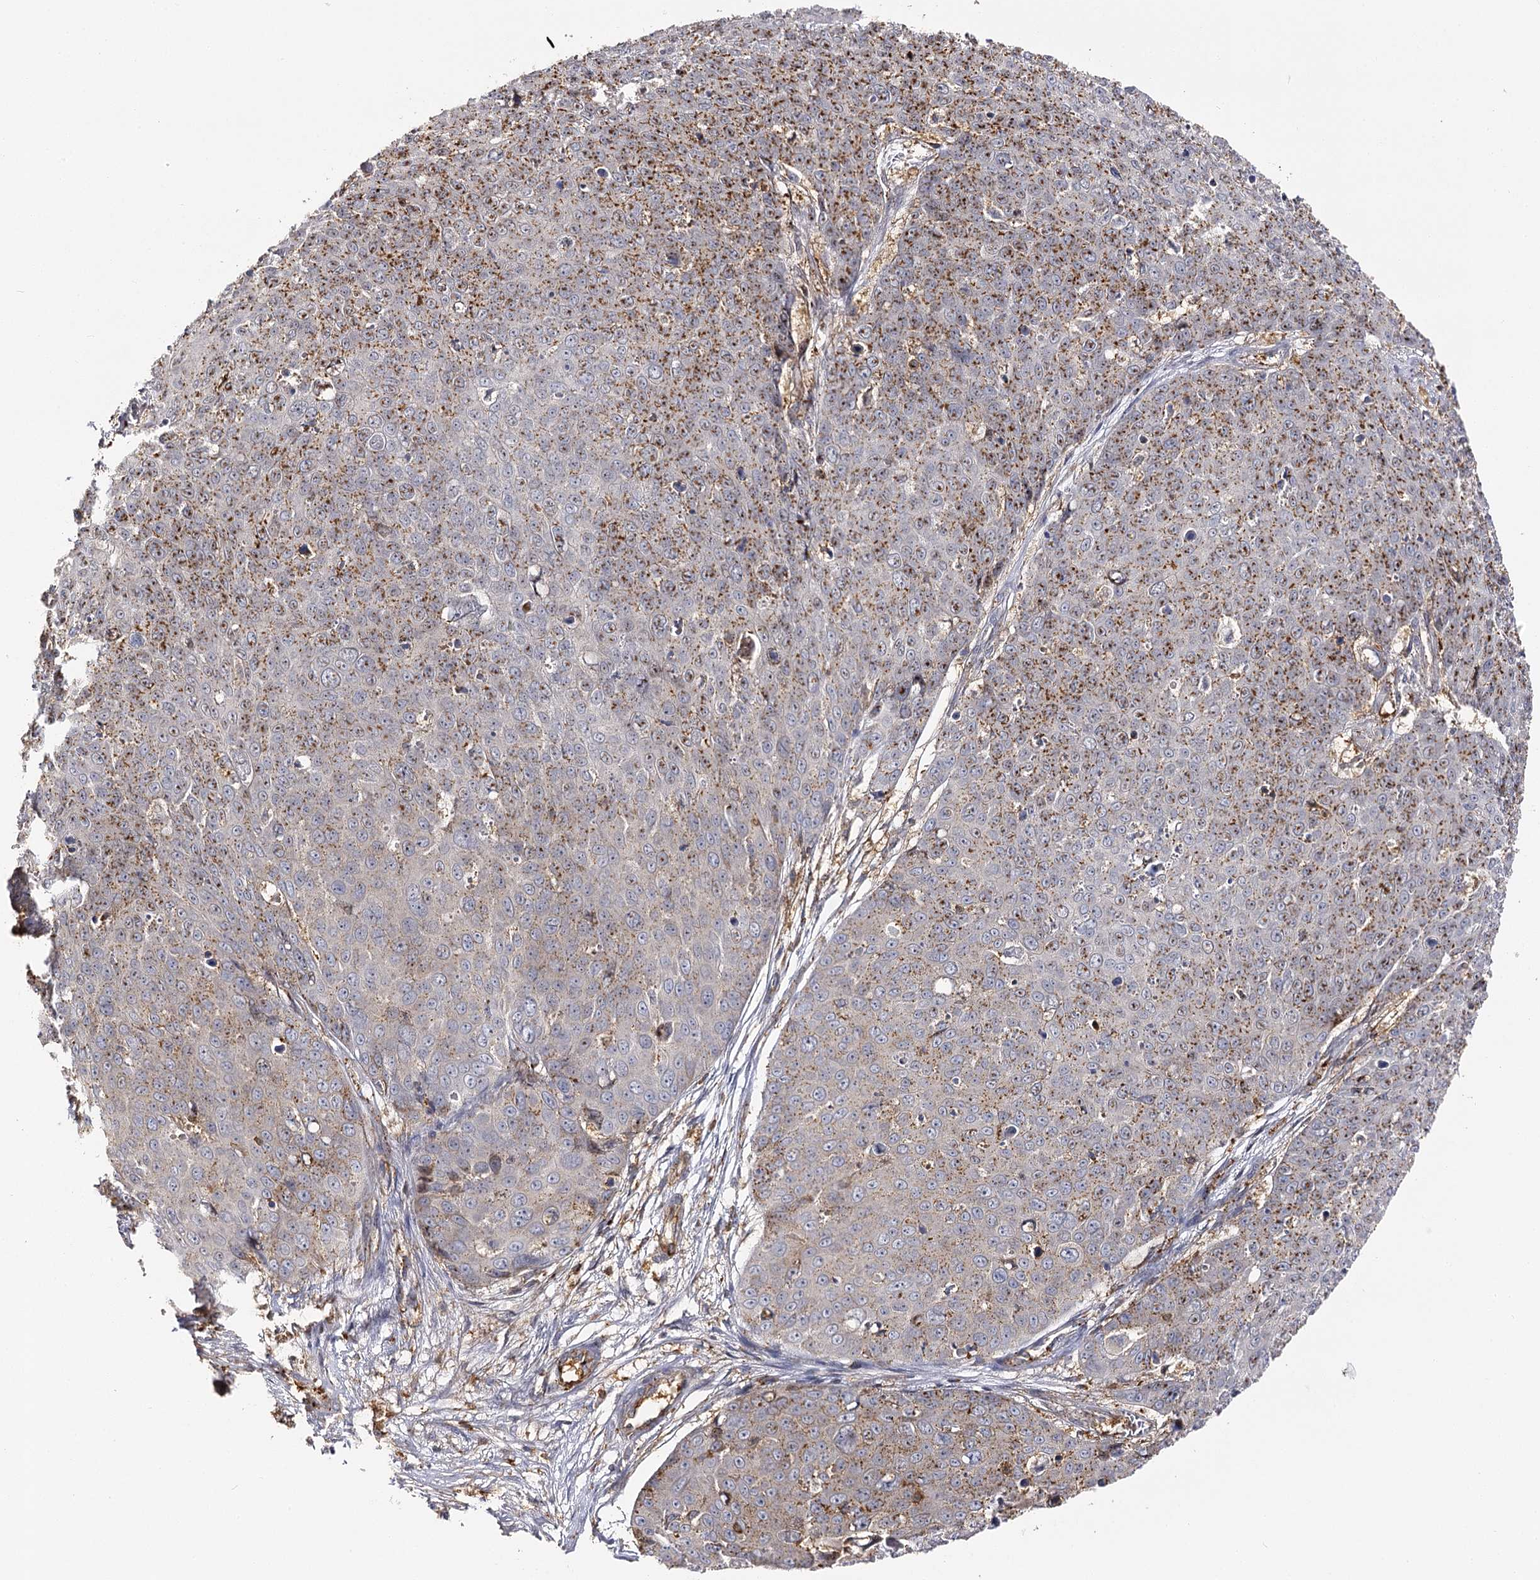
{"staining": {"intensity": "moderate", "quantity": "<25%", "location": "cytoplasmic/membranous"}, "tissue": "skin cancer", "cell_type": "Tumor cells", "image_type": "cancer", "snomed": [{"axis": "morphology", "description": "Squamous cell carcinoma, NOS"}, {"axis": "topography", "description": "Skin"}], "caption": "Immunohistochemistry photomicrograph of neoplastic tissue: skin cancer stained using immunohistochemistry (IHC) shows low levels of moderate protein expression localized specifically in the cytoplasmic/membranous of tumor cells, appearing as a cytoplasmic/membranous brown color.", "gene": "SEC24B", "patient": {"sex": "male", "age": 71}}